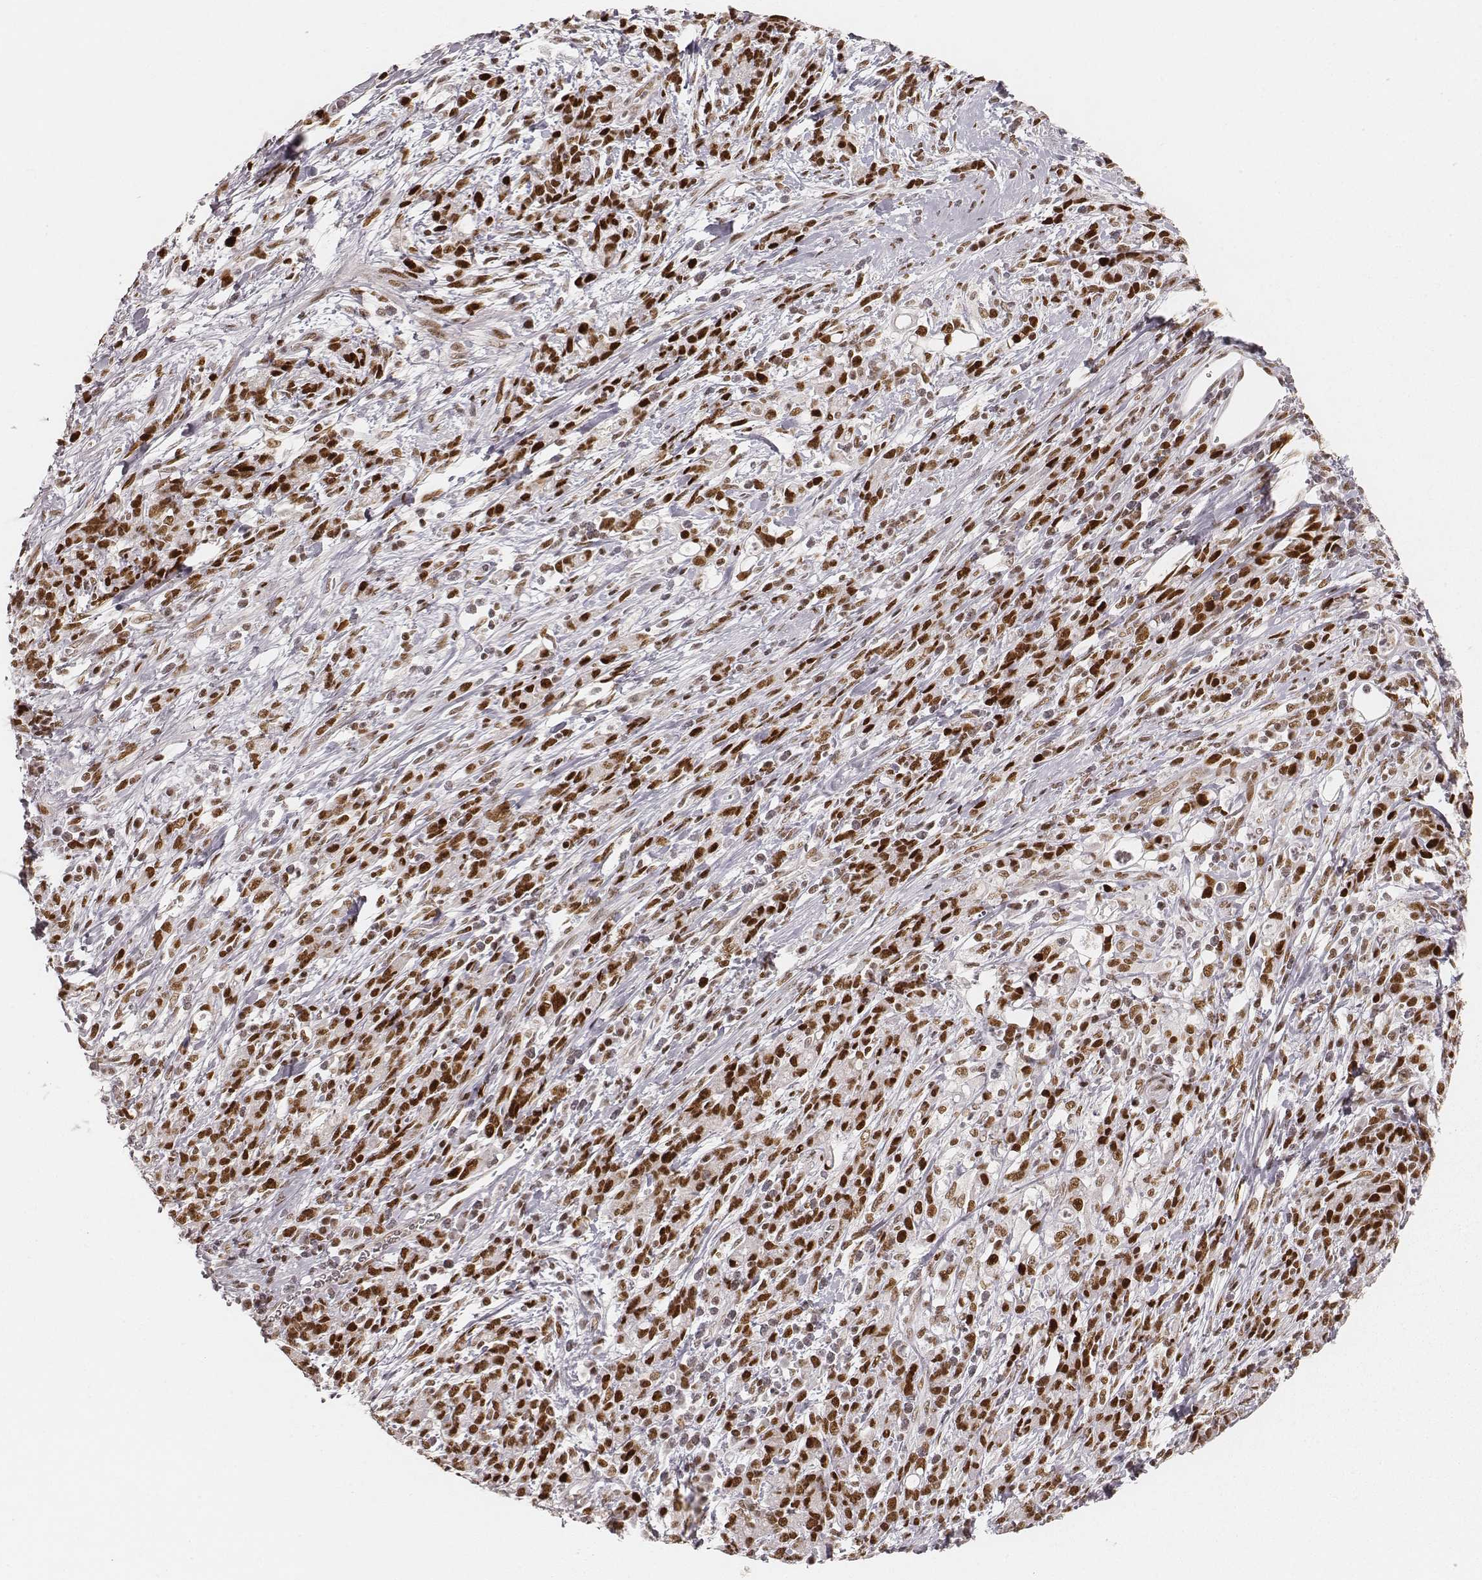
{"staining": {"intensity": "strong", "quantity": ">75%", "location": "nuclear"}, "tissue": "stomach cancer", "cell_type": "Tumor cells", "image_type": "cancer", "snomed": [{"axis": "morphology", "description": "Adenocarcinoma, NOS"}, {"axis": "topography", "description": "Stomach"}], "caption": "A high amount of strong nuclear staining is identified in about >75% of tumor cells in stomach adenocarcinoma tissue. The protein of interest is stained brown, and the nuclei are stained in blue (DAB IHC with brightfield microscopy, high magnification).", "gene": "HNRNPC", "patient": {"sex": "female", "age": 57}}